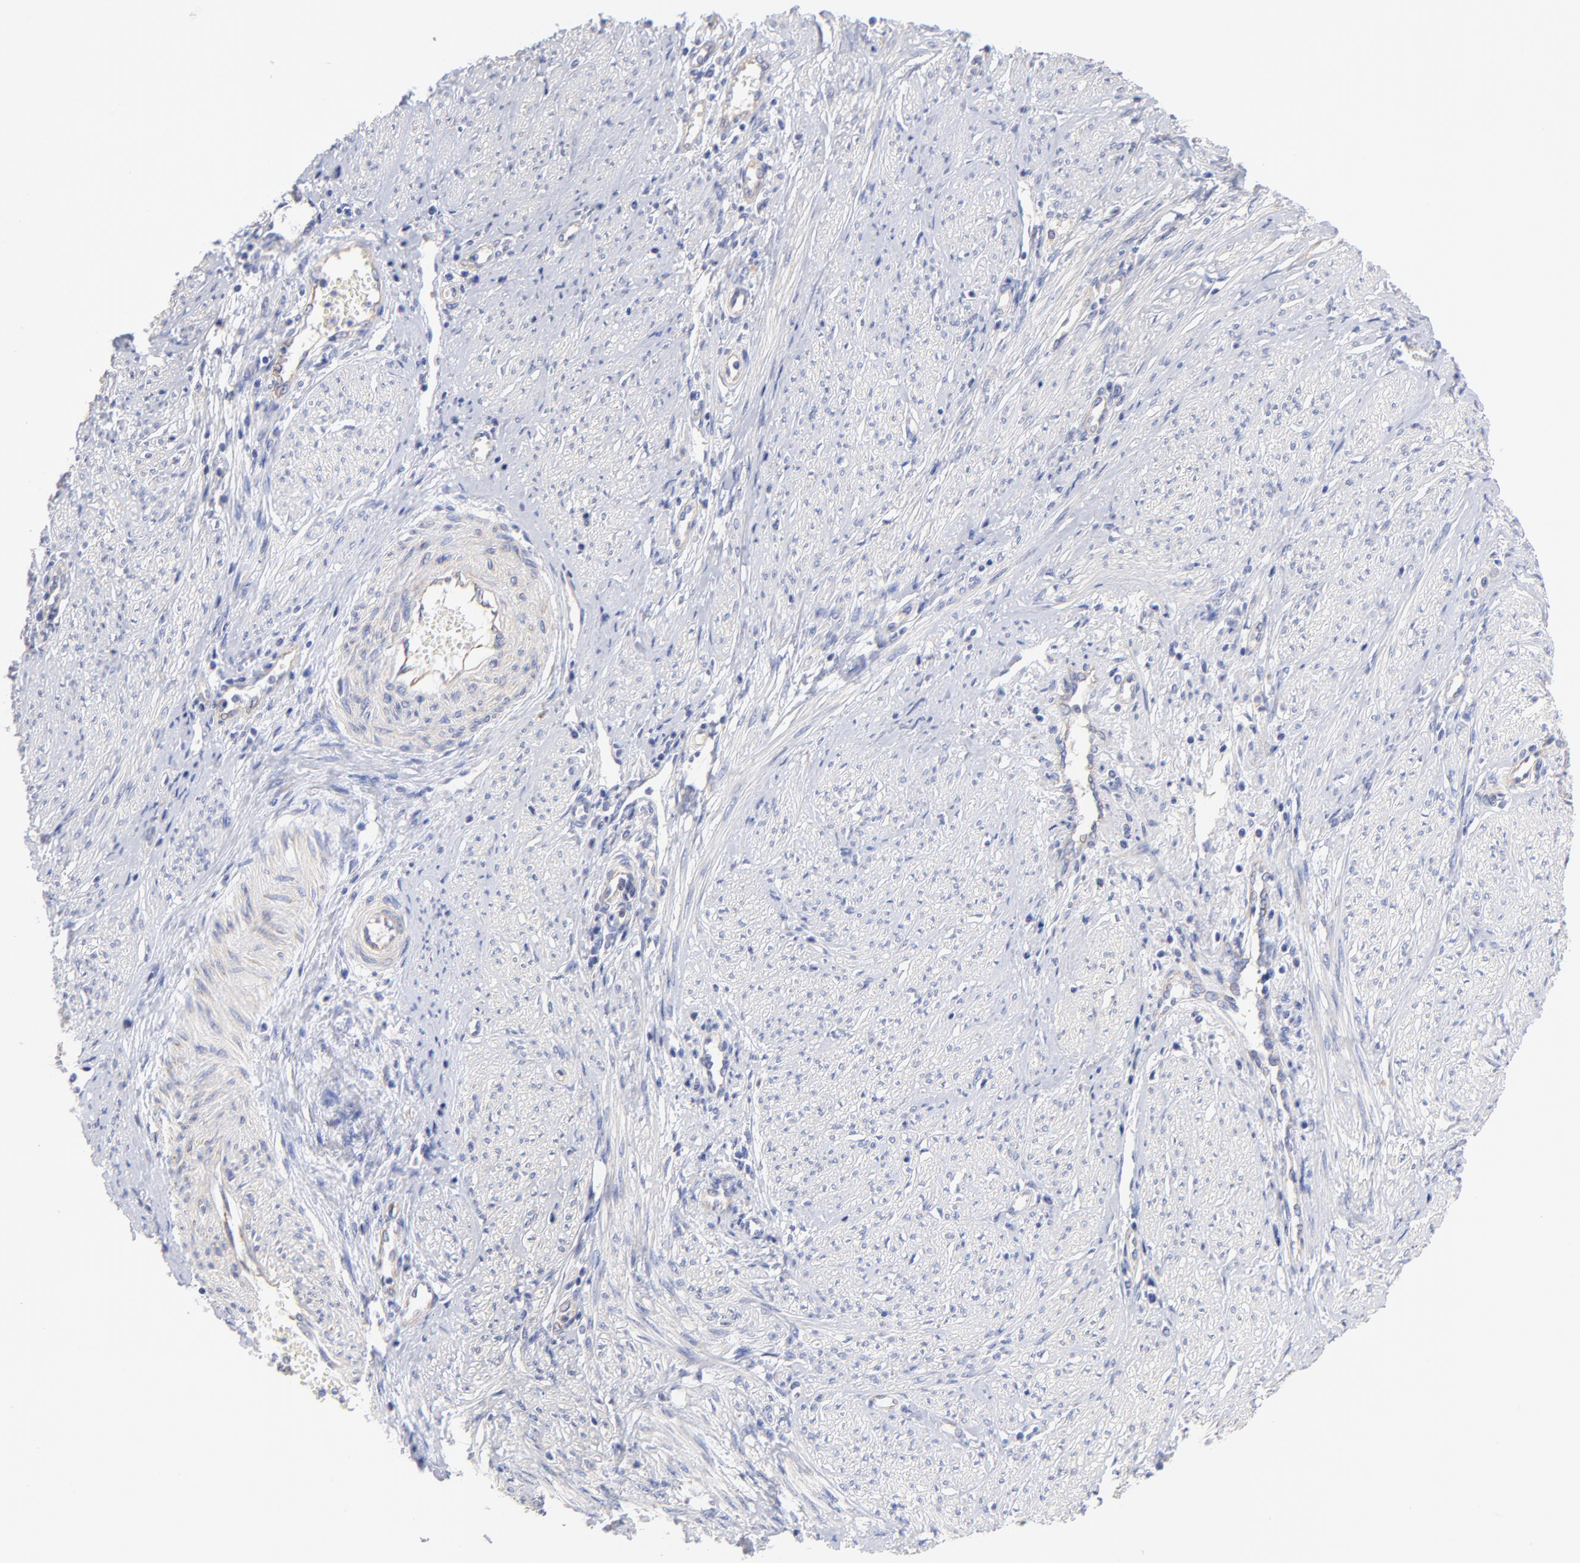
{"staining": {"intensity": "negative", "quantity": "none", "location": "none"}, "tissue": "cervical cancer", "cell_type": "Tumor cells", "image_type": "cancer", "snomed": [{"axis": "morphology", "description": "Adenocarcinoma, NOS"}, {"axis": "topography", "description": "Cervix"}], "caption": "A high-resolution image shows IHC staining of cervical cancer, which demonstrates no significant expression in tumor cells.", "gene": "HS3ST1", "patient": {"sex": "female", "age": 36}}